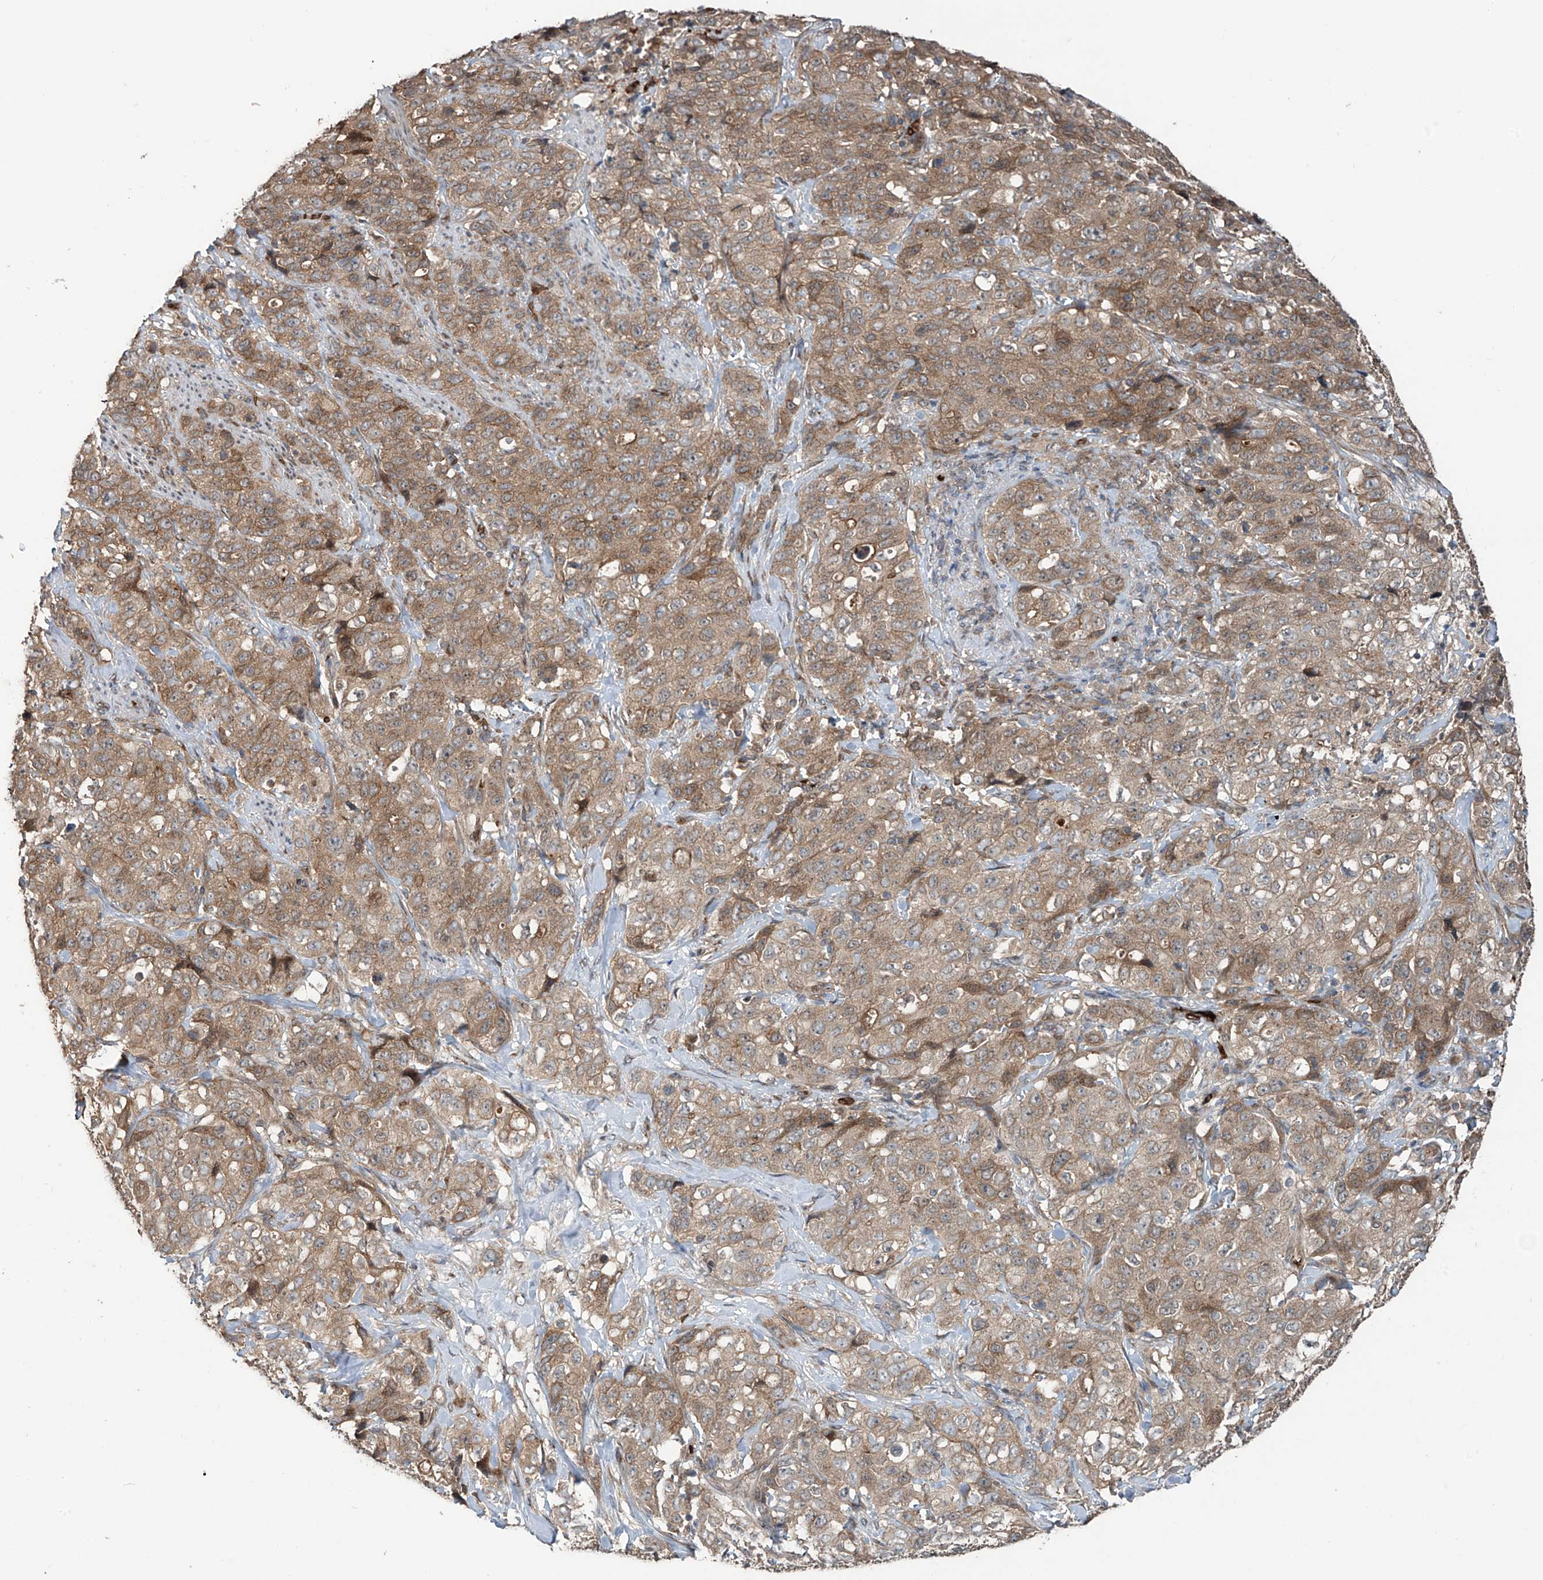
{"staining": {"intensity": "weak", "quantity": ">75%", "location": "cytoplasmic/membranous"}, "tissue": "stomach cancer", "cell_type": "Tumor cells", "image_type": "cancer", "snomed": [{"axis": "morphology", "description": "Adenocarcinoma, NOS"}, {"axis": "topography", "description": "Stomach"}], "caption": "Protein expression analysis of stomach cancer (adenocarcinoma) displays weak cytoplasmic/membranous staining in about >75% of tumor cells. Nuclei are stained in blue.", "gene": "ZDHHC9", "patient": {"sex": "male", "age": 48}}